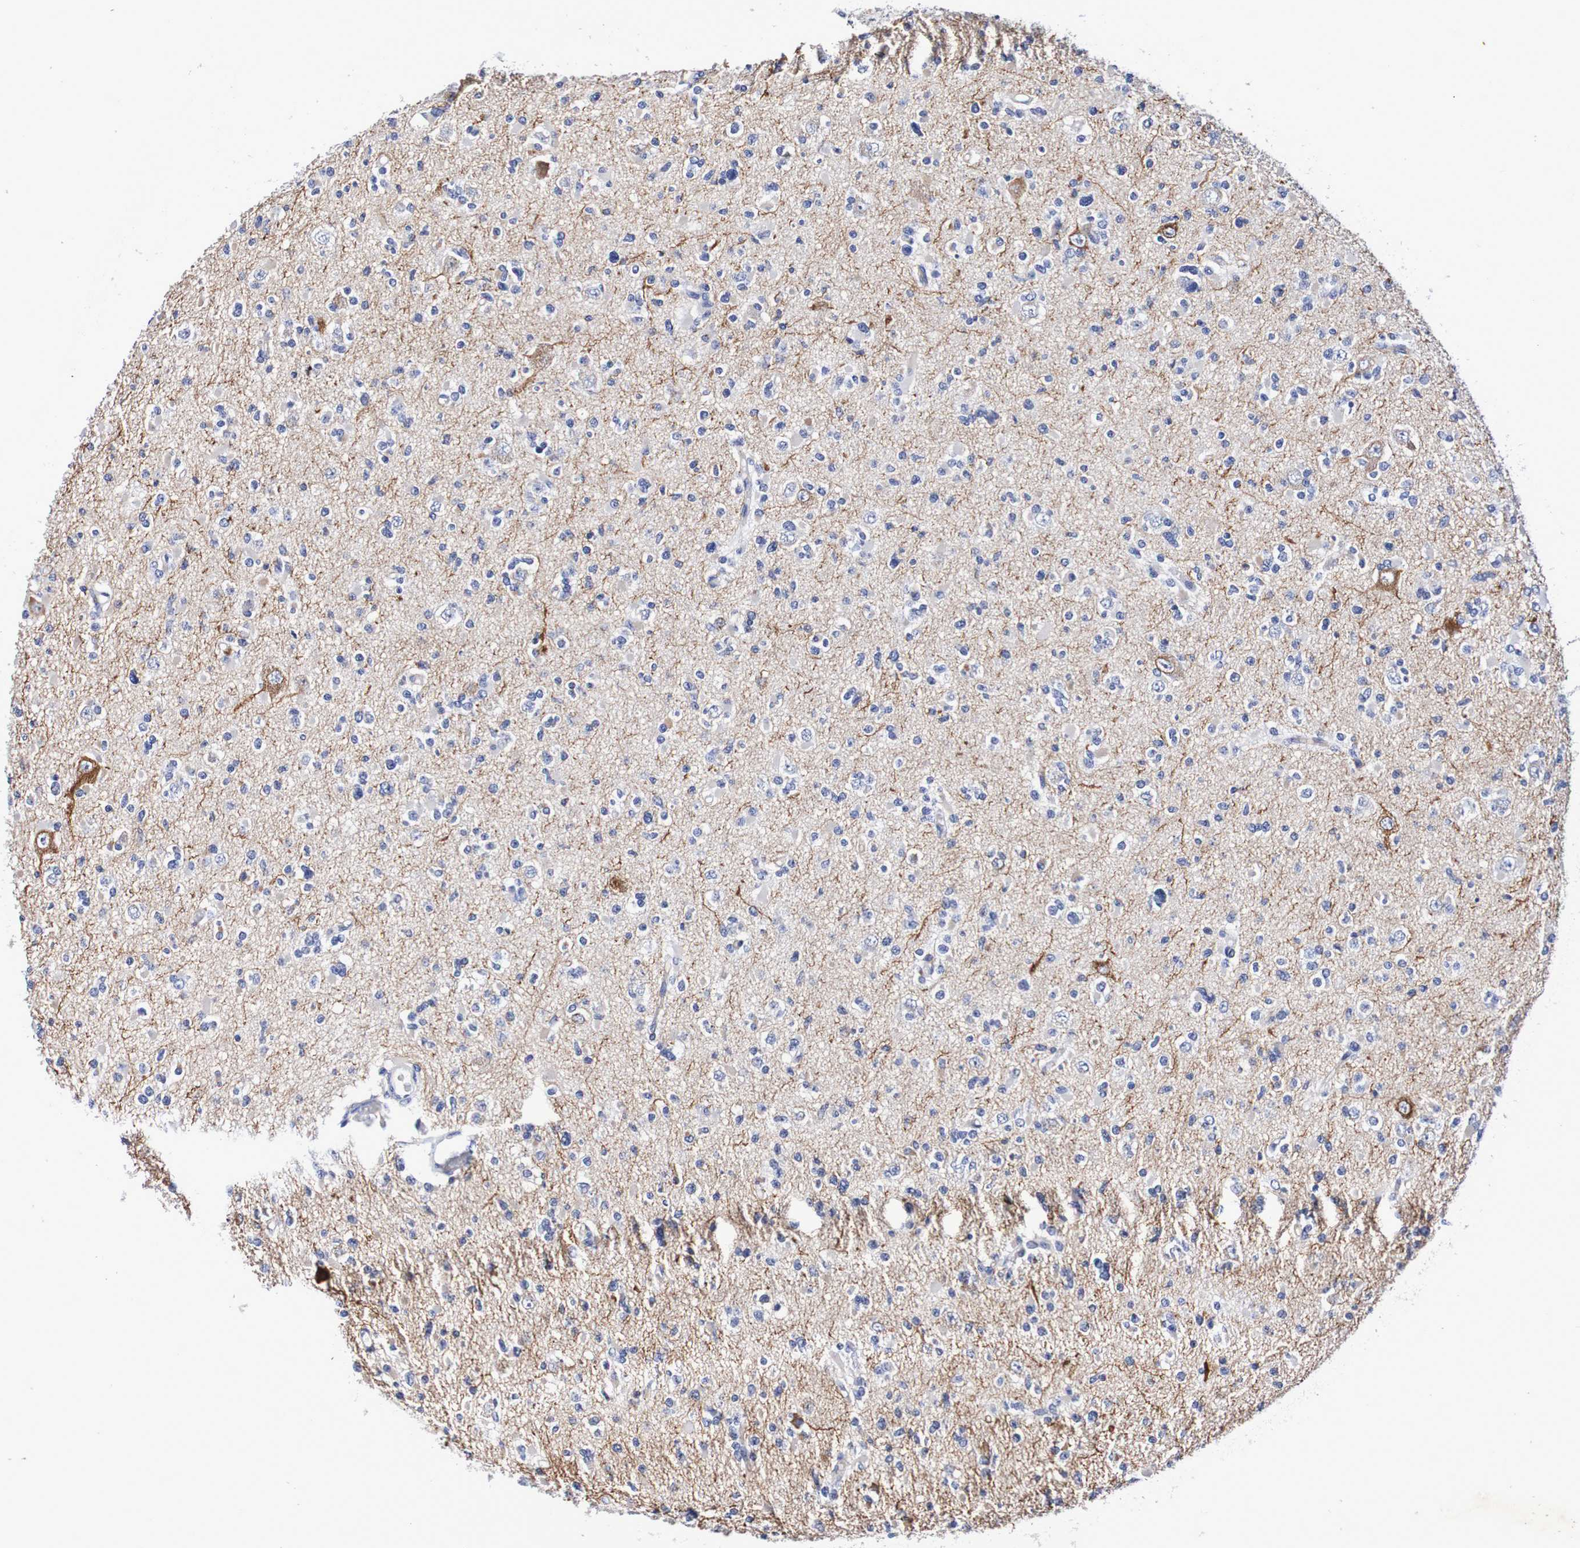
{"staining": {"intensity": "negative", "quantity": "none", "location": "none"}, "tissue": "glioma", "cell_type": "Tumor cells", "image_type": "cancer", "snomed": [{"axis": "morphology", "description": "Glioma, malignant, Low grade"}, {"axis": "topography", "description": "Brain"}], "caption": "Immunohistochemical staining of human glioma demonstrates no significant positivity in tumor cells.", "gene": "SEZ6", "patient": {"sex": "female", "age": 22}}